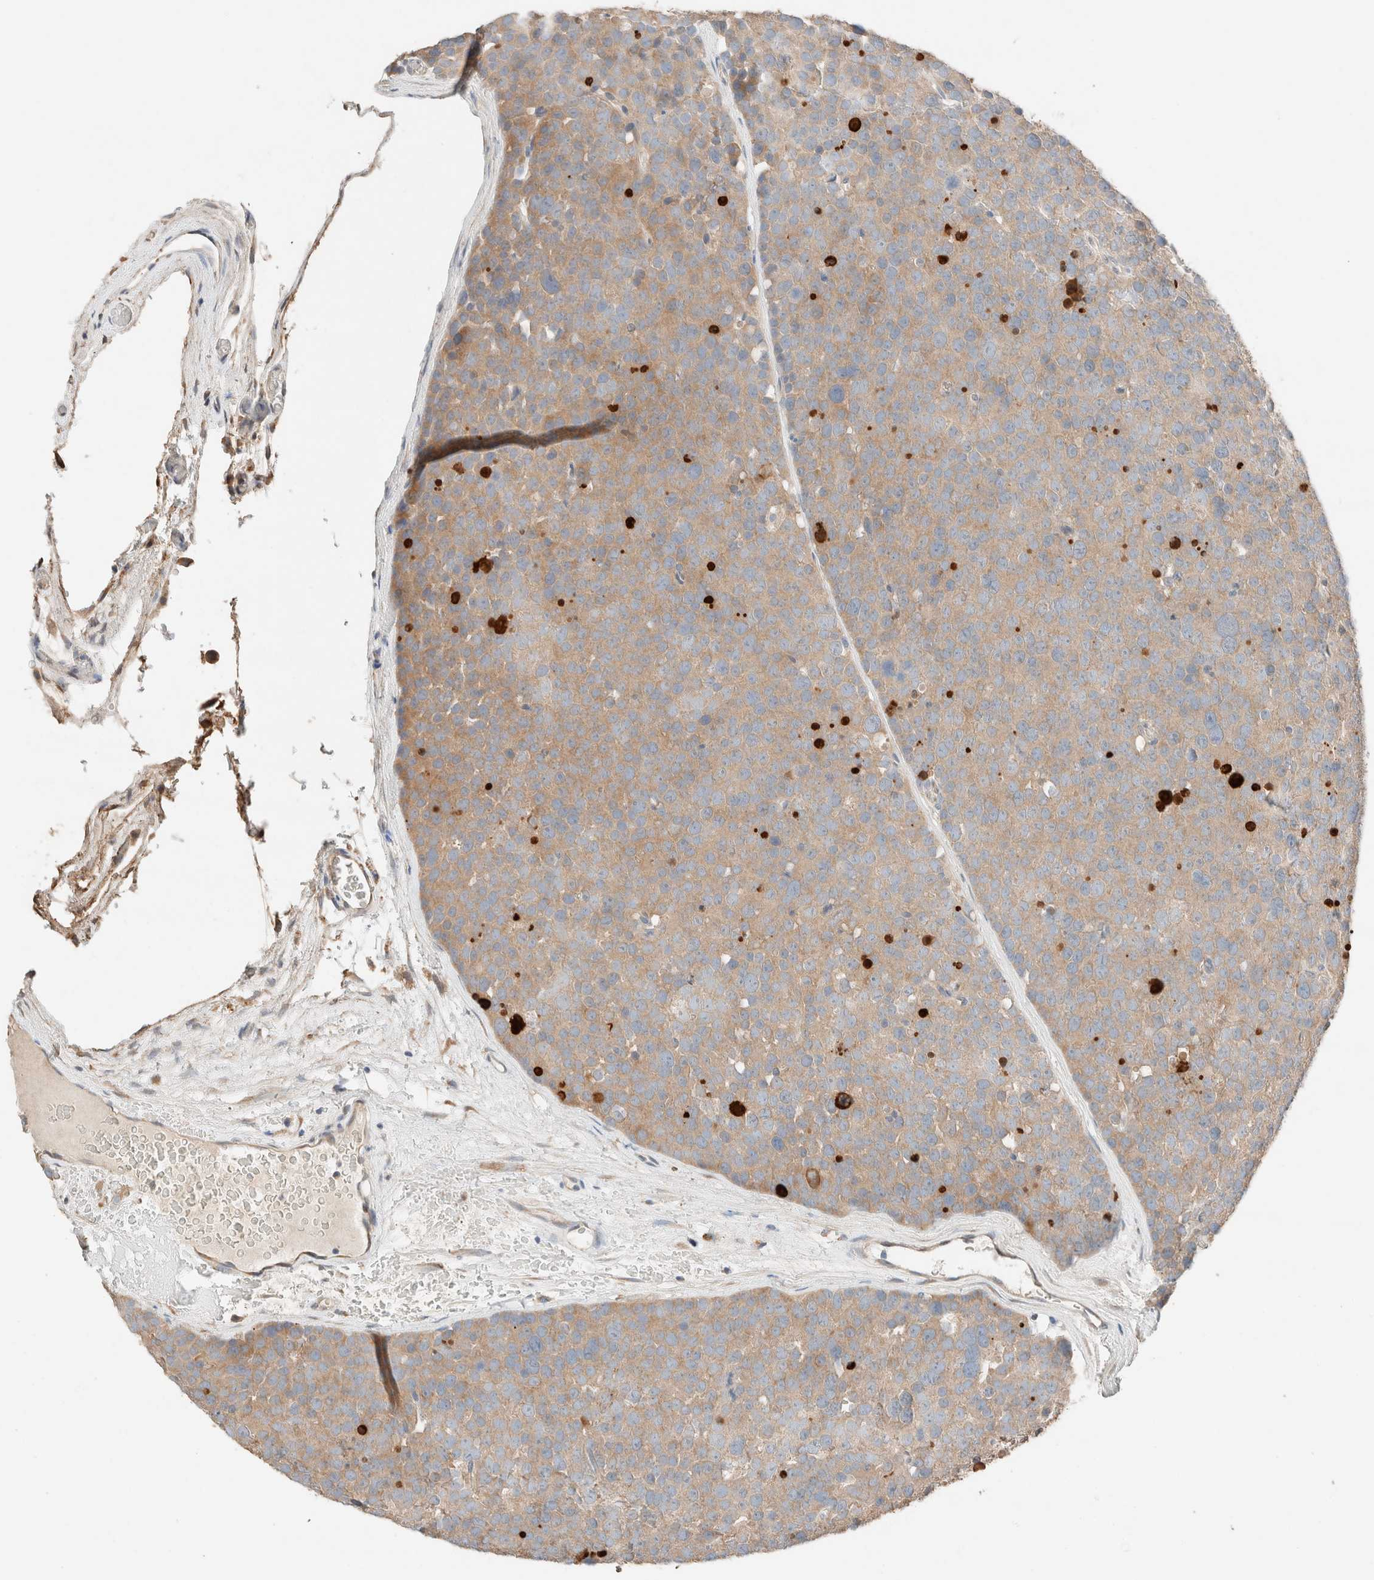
{"staining": {"intensity": "moderate", "quantity": ">75%", "location": "cytoplasmic/membranous"}, "tissue": "testis cancer", "cell_type": "Tumor cells", "image_type": "cancer", "snomed": [{"axis": "morphology", "description": "Seminoma, NOS"}, {"axis": "topography", "description": "Testis"}], "caption": "Human seminoma (testis) stained for a protein (brown) shows moderate cytoplasmic/membranous positive staining in about >75% of tumor cells.", "gene": "TUBD1", "patient": {"sex": "male", "age": 71}}